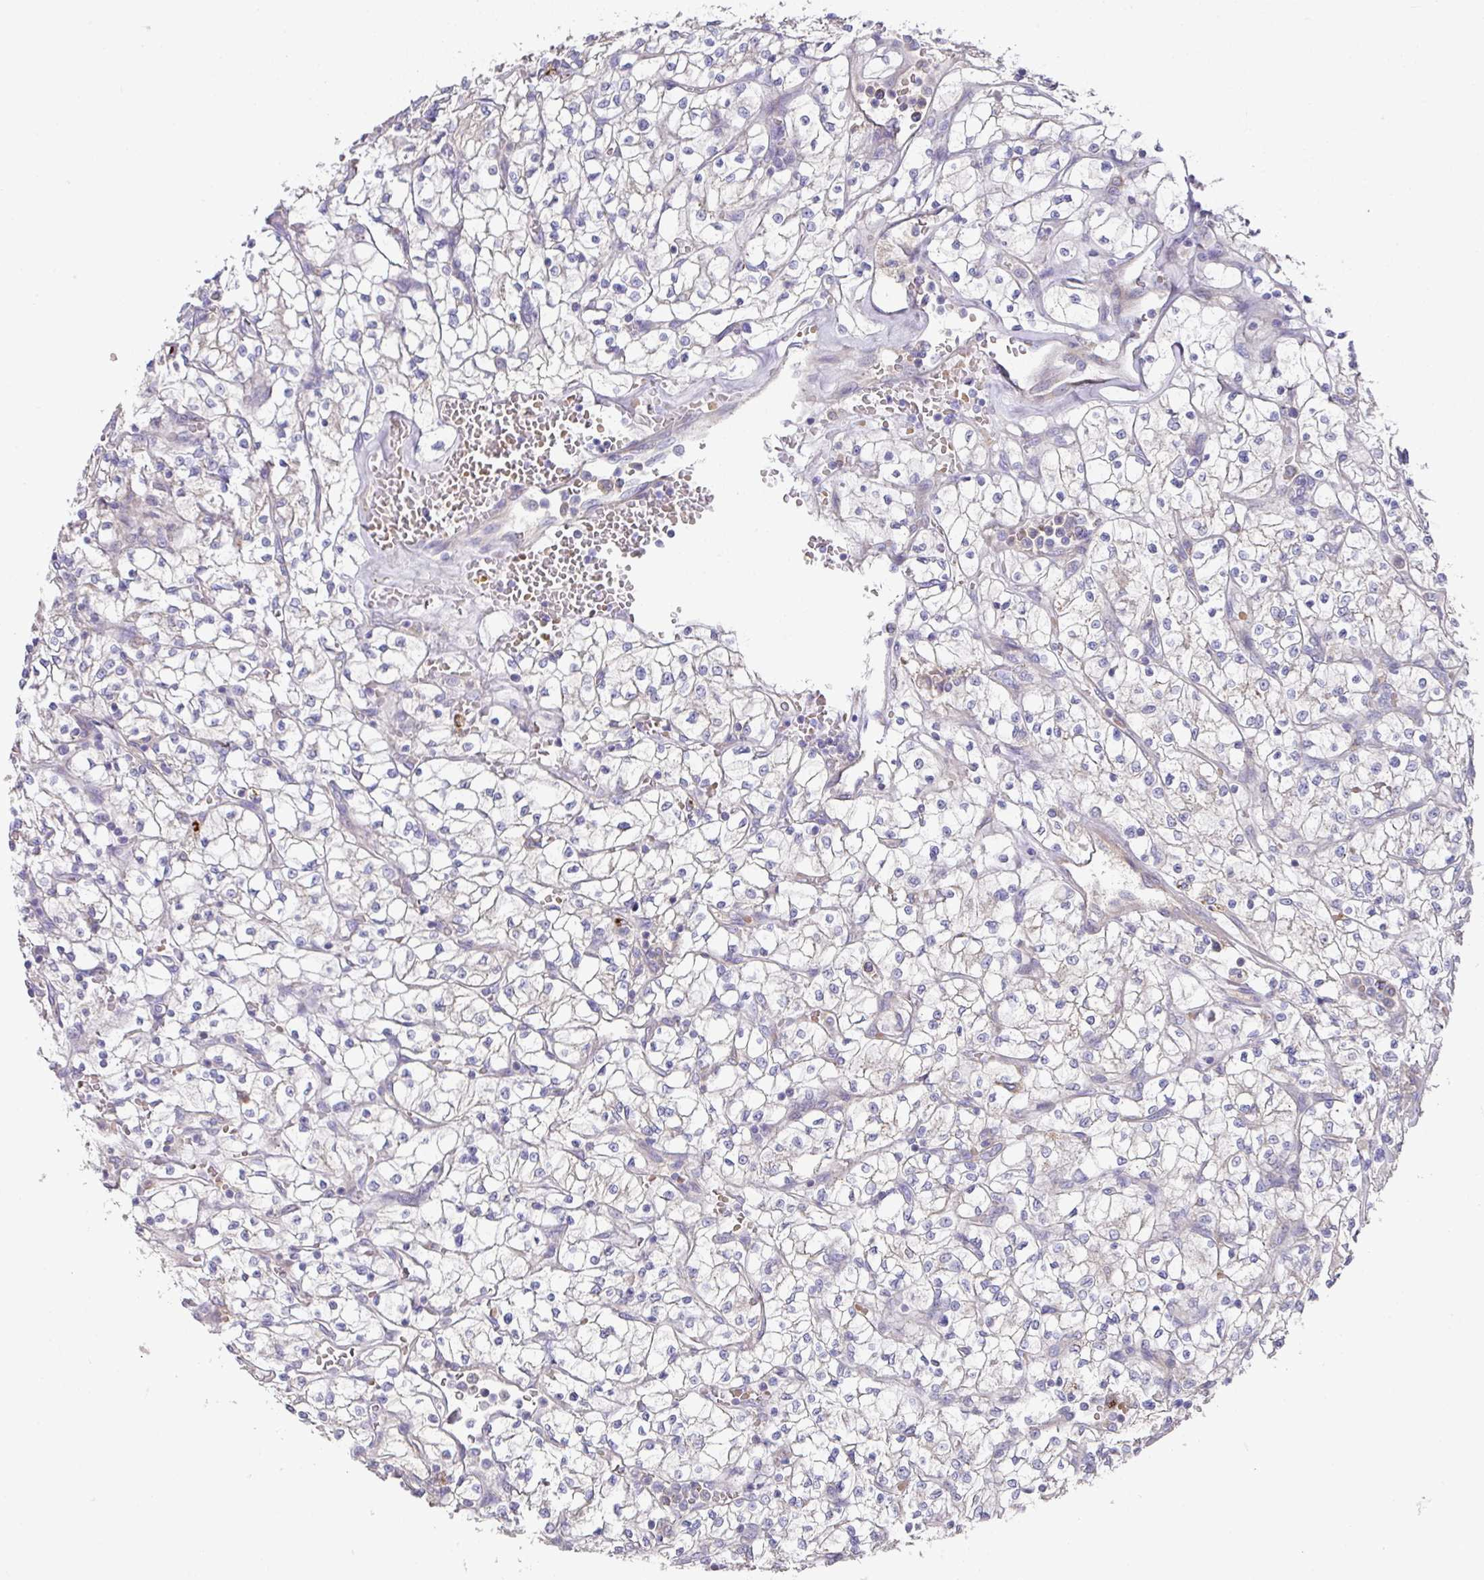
{"staining": {"intensity": "negative", "quantity": "none", "location": "none"}, "tissue": "renal cancer", "cell_type": "Tumor cells", "image_type": "cancer", "snomed": [{"axis": "morphology", "description": "Adenocarcinoma, NOS"}, {"axis": "topography", "description": "Kidney"}], "caption": "A high-resolution photomicrograph shows IHC staining of renal cancer (adenocarcinoma), which displays no significant staining in tumor cells. Nuclei are stained in blue.", "gene": "TARM1", "patient": {"sex": "female", "age": 64}}